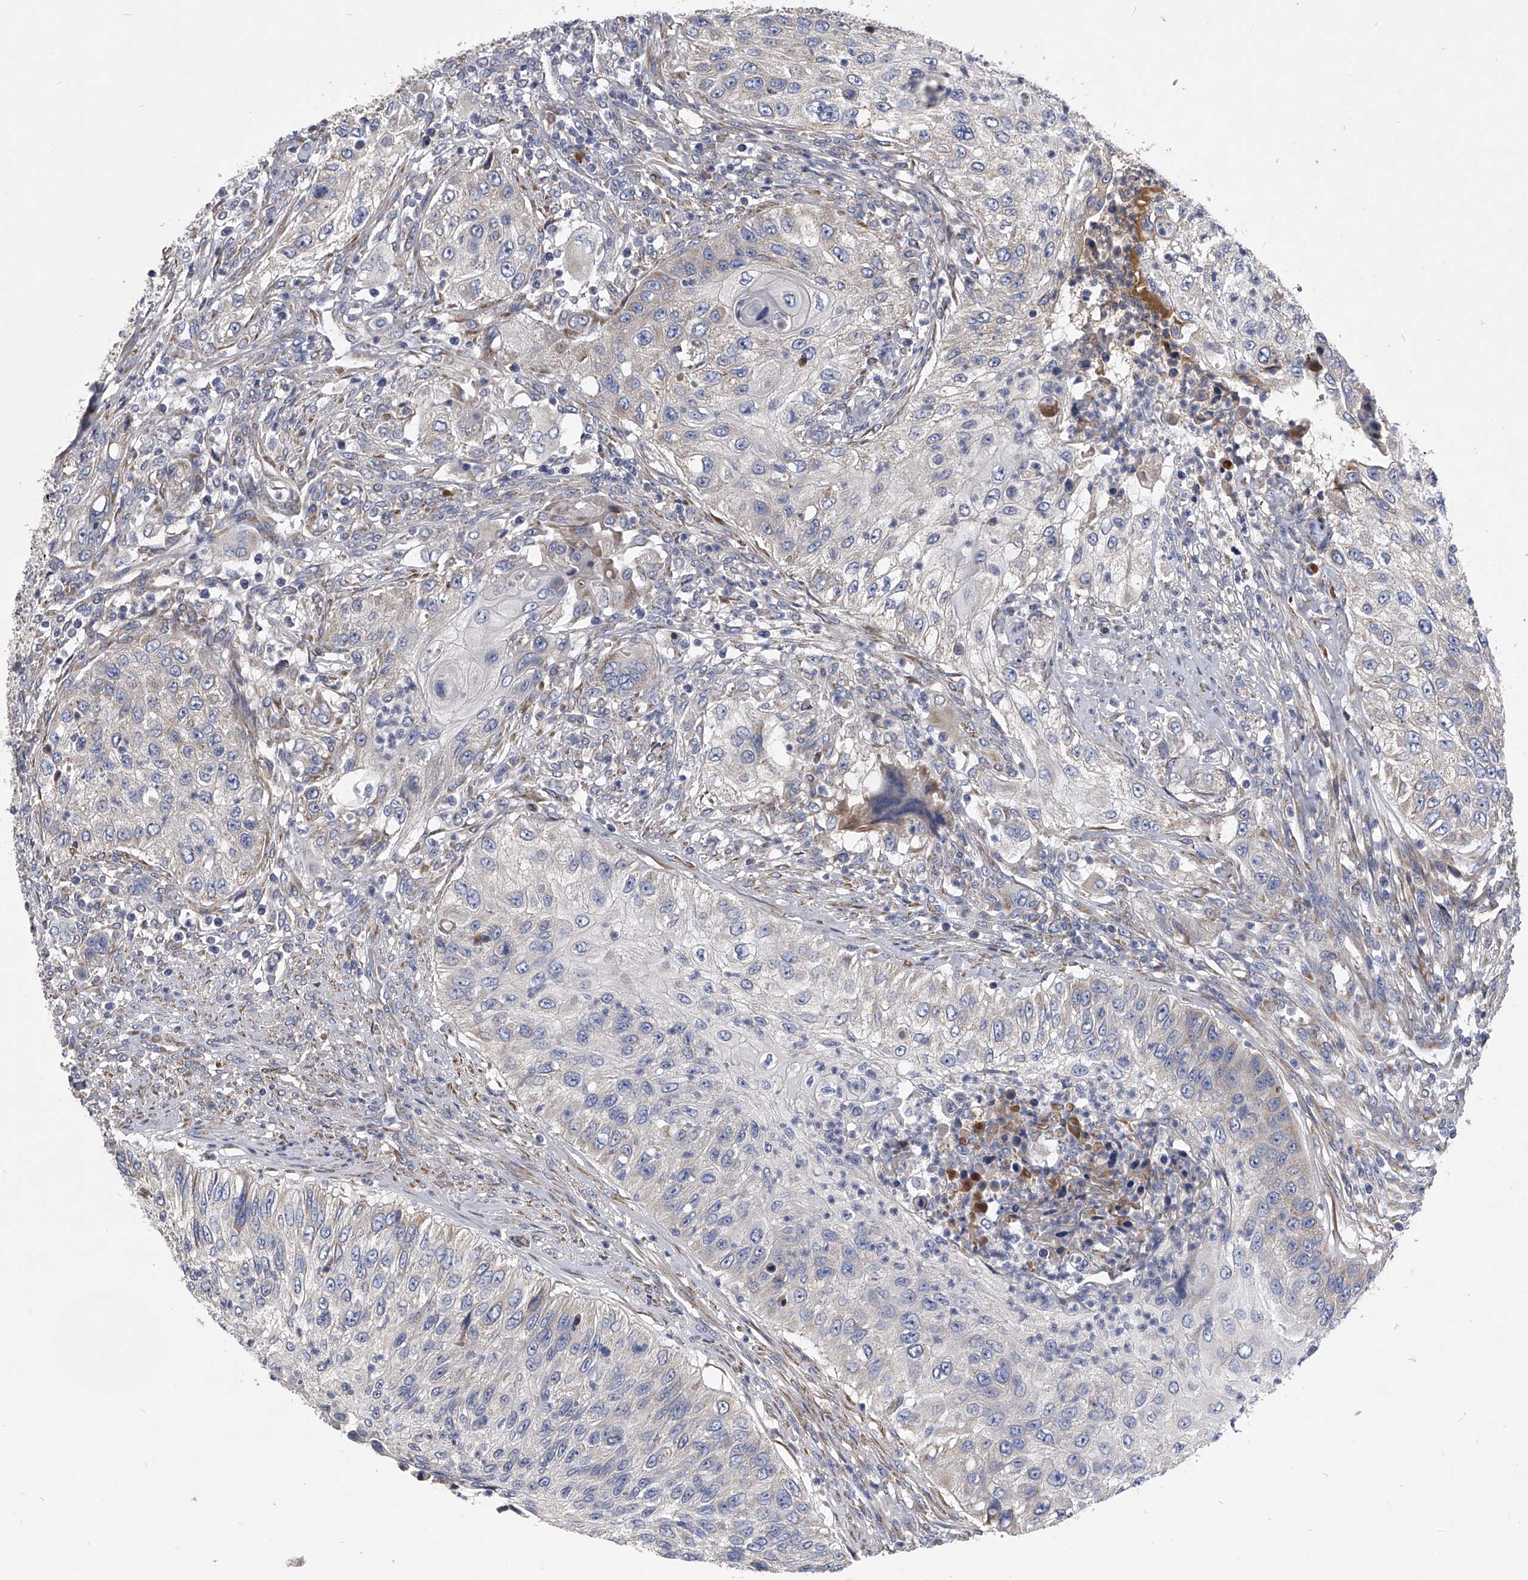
{"staining": {"intensity": "negative", "quantity": "none", "location": "none"}, "tissue": "urothelial cancer", "cell_type": "Tumor cells", "image_type": "cancer", "snomed": [{"axis": "morphology", "description": "Urothelial carcinoma, High grade"}, {"axis": "topography", "description": "Urinary bladder"}], "caption": "Tumor cells are negative for brown protein staining in urothelial carcinoma (high-grade). (Brightfield microscopy of DAB IHC at high magnification).", "gene": "CCR4", "patient": {"sex": "female", "age": 60}}